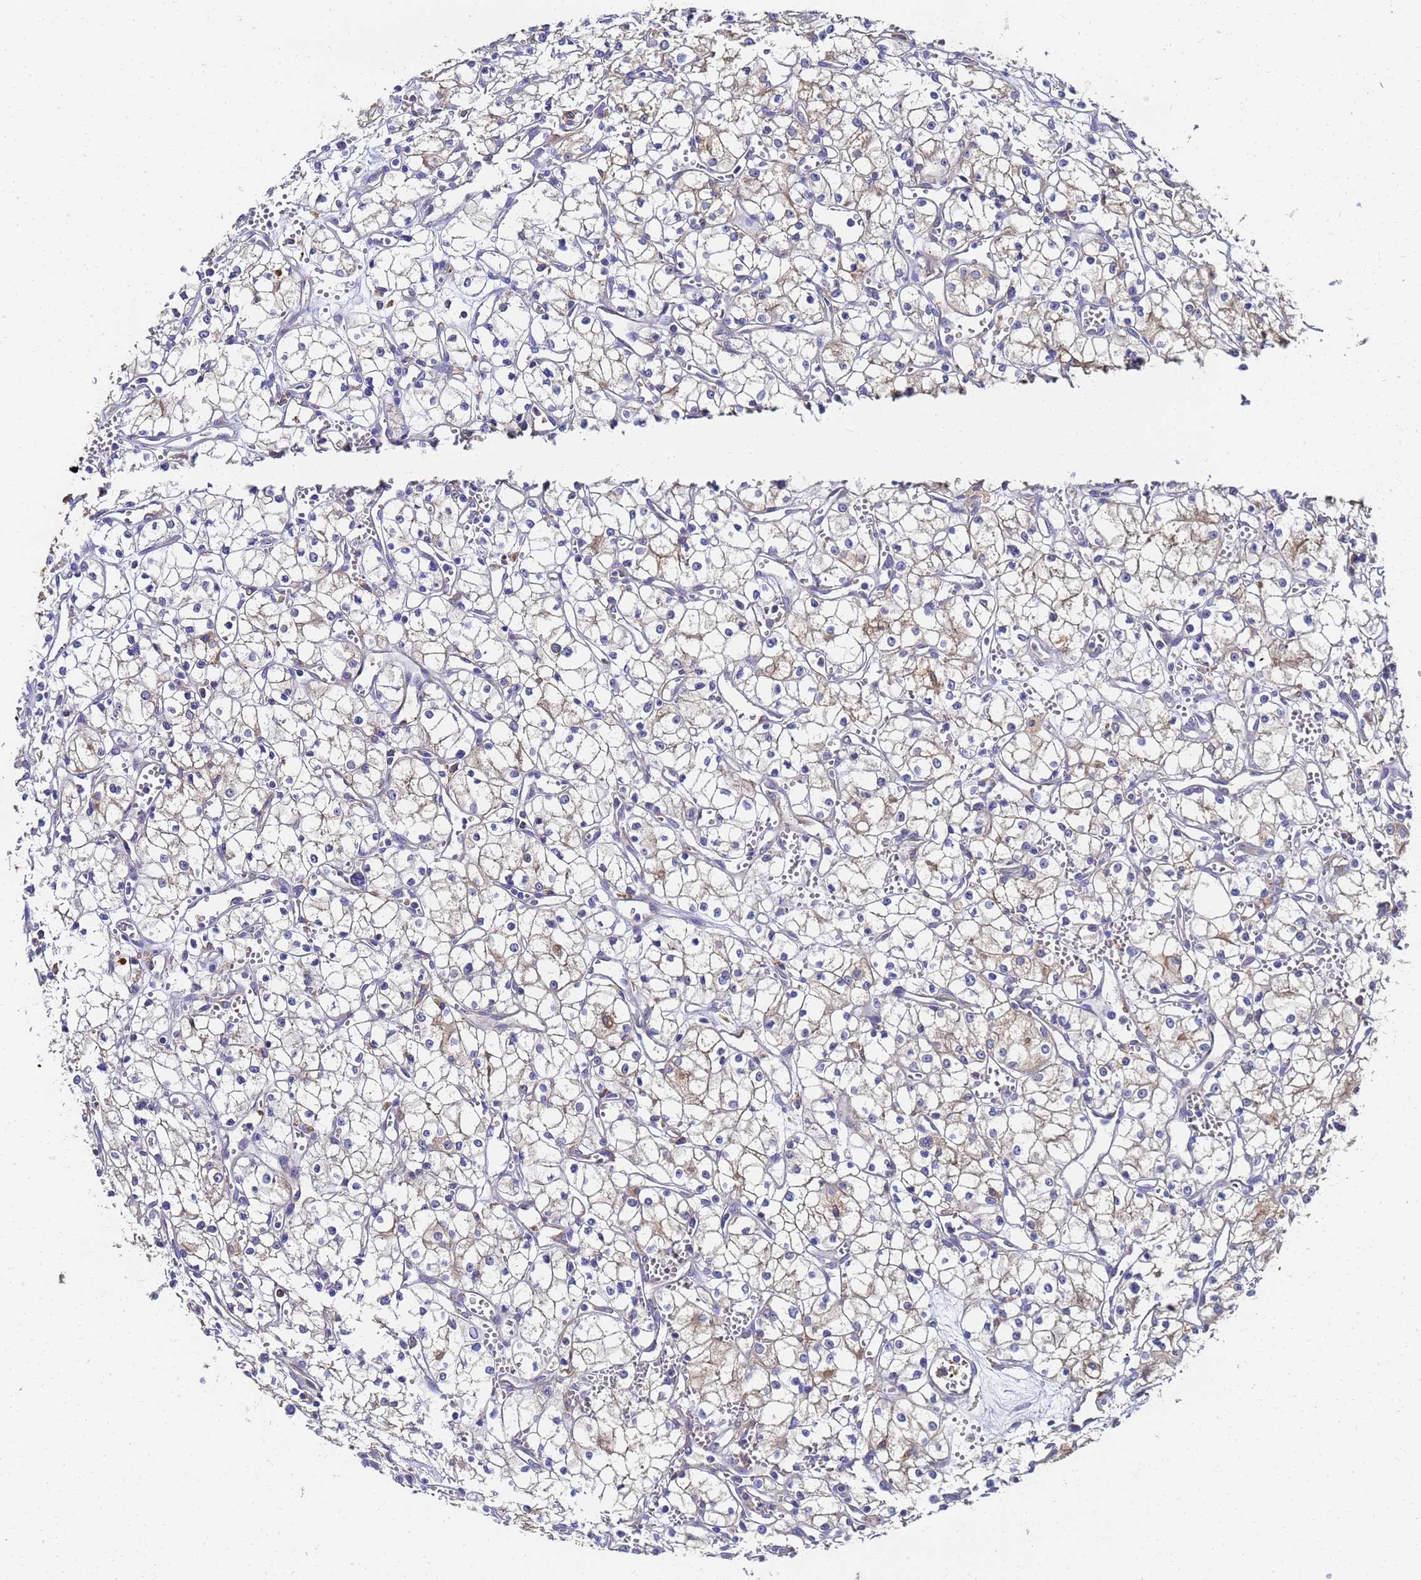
{"staining": {"intensity": "weak", "quantity": "<25%", "location": "cytoplasmic/membranous"}, "tissue": "renal cancer", "cell_type": "Tumor cells", "image_type": "cancer", "snomed": [{"axis": "morphology", "description": "Adenocarcinoma, NOS"}, {"axis": "topography", "description": "Kidney"}], "caption": "A high-resolution image shows IHC staining of renal cancer, which shows no significant positivity in tumor cells.", "gene": "NME1-NME2", "patient": {"sex": "male", "age": 59}}